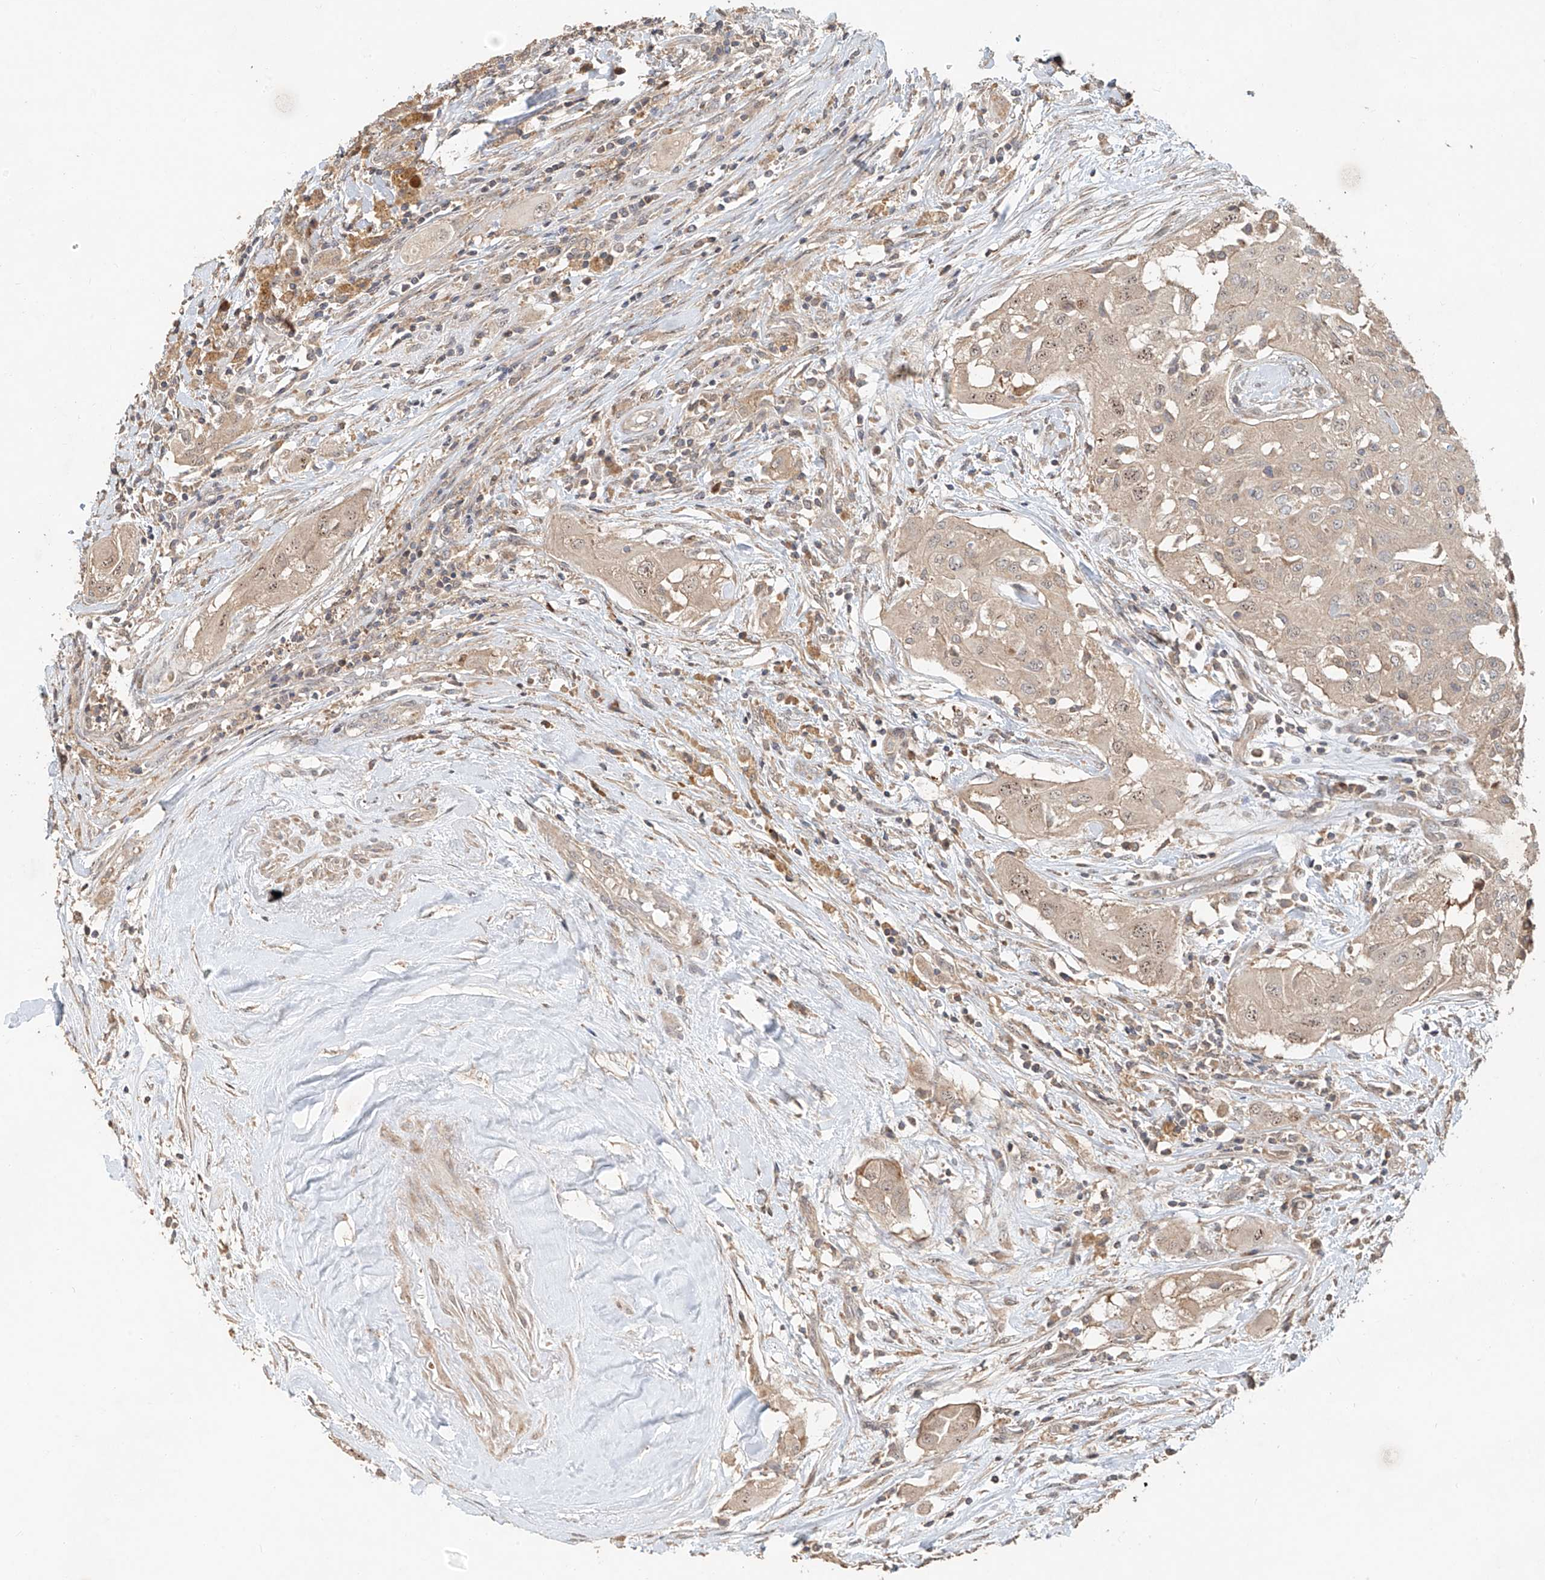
{"staining": {"intensity": "weak", "quantity": ">75%", "location": "cytoplasmic/membranous,nuclear"}, "tissue": "thyroid cancer", "cell_type": "Tumor cells", "image_type": "cancer", "snomed": [{"axis": "morphology", "description": "Papillary adenocarcinoma, NOS"}, {"axis": "topography", "description": "Thyroid gland"}], "caption": "Immunohistochemistry micrograph of neoplastic tissue: thyroid cancer stained using IHC exhibits low levels of weak protein expression localized specifically in the cytoplasmic/membranous and nuclear of tumor cells, appearing as a cytoplasmic/membranous and nuclear brown color.", "gene": "TMEM61", "patient": {"sex": "female", "age": 59}}